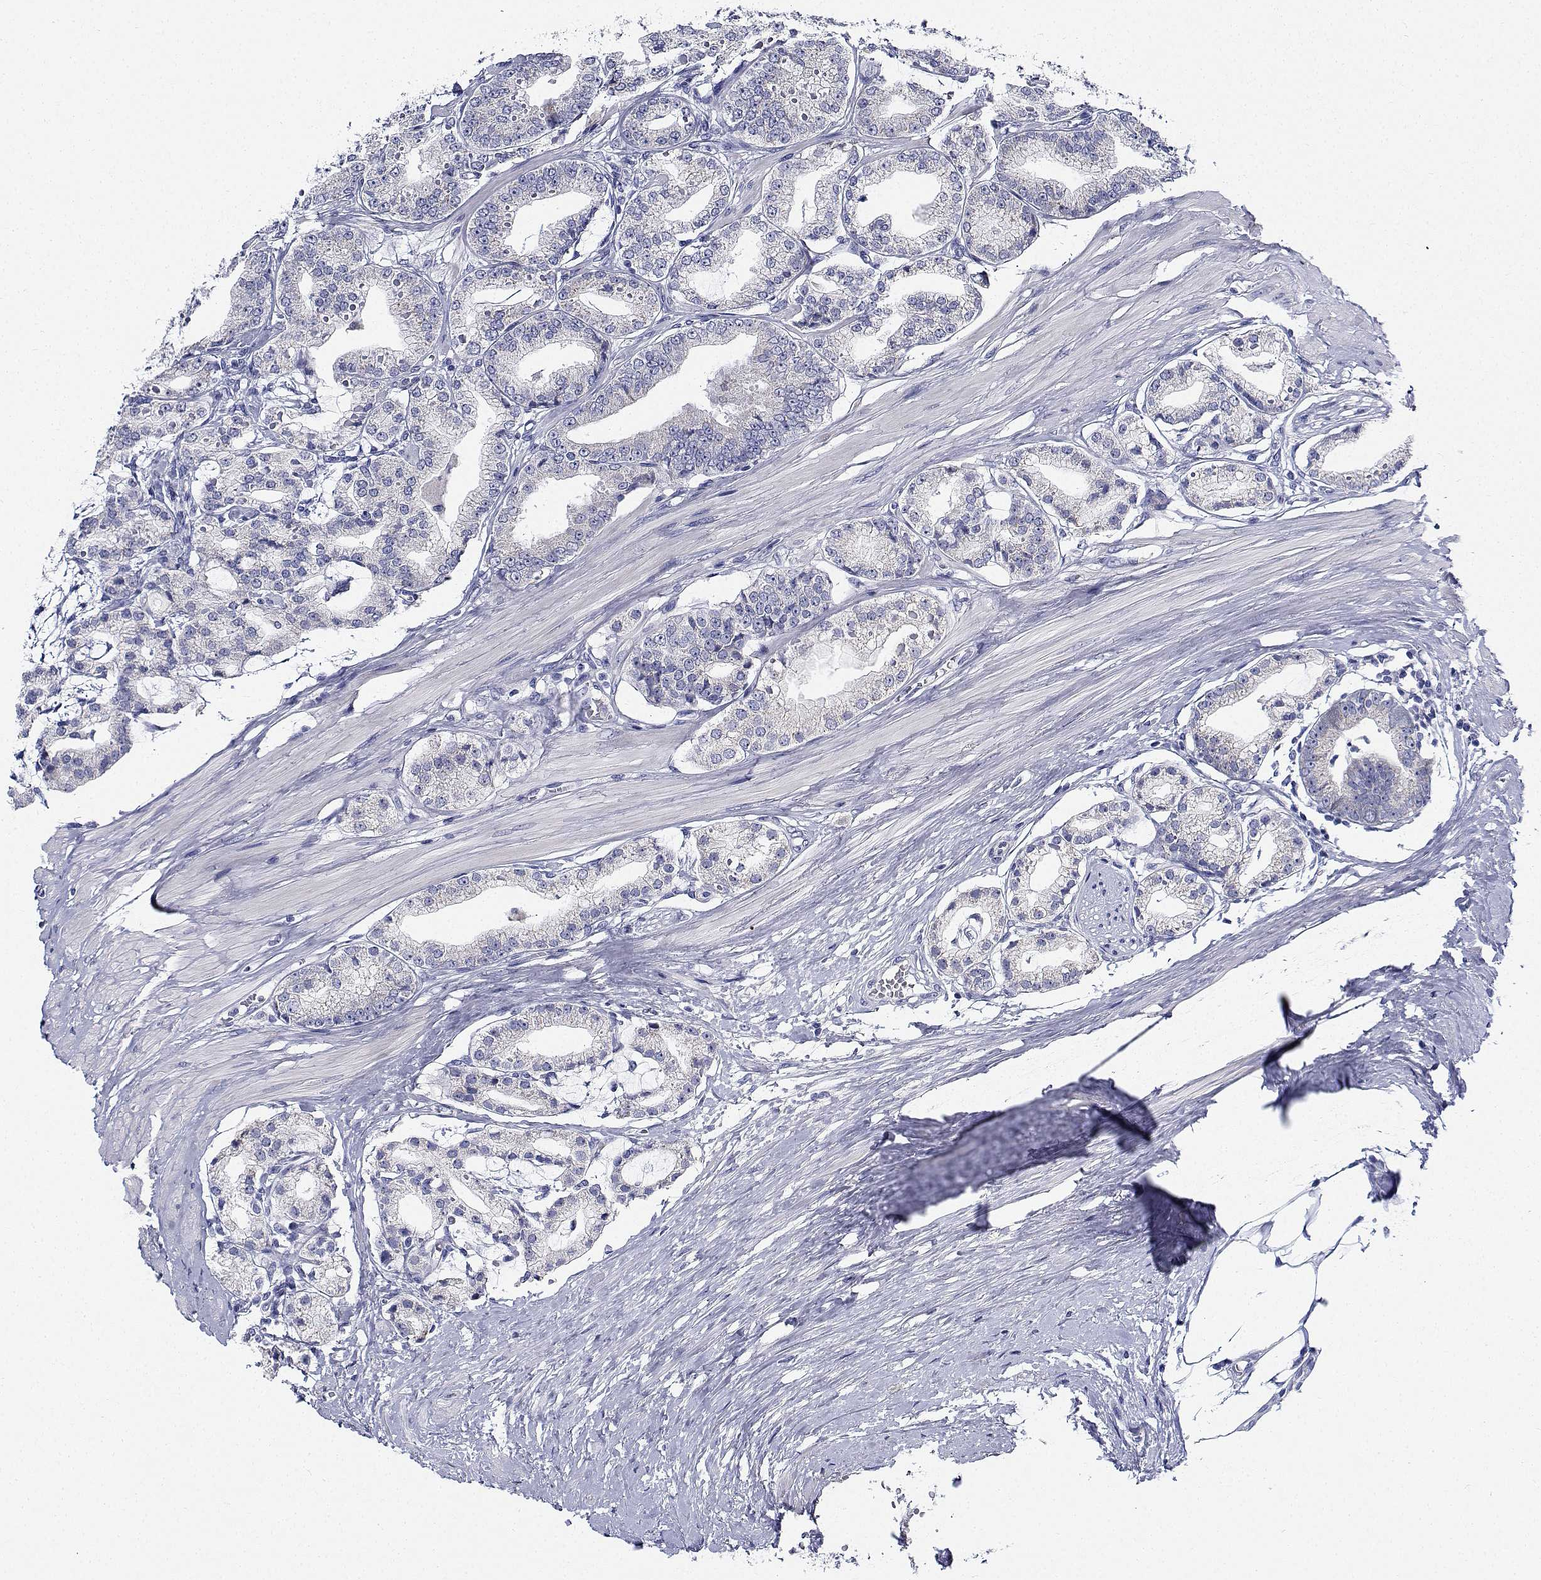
{"staining": {"intensity": "negative", "quantity": "none", "location": "none"}, "tissue": "prostate cancer", "cell_type": "Tumor cells", "image_type": "cancer", "snomed": [{"axis": "morphology", "description": "Adenocarcinoma, High grade"}, {"axis": "topography", "description": "Prostate"}], "caption": "Tumor cells show no significant protein staining in prostate high-grade adenocarcinoma.", "gene": "CDHR3", "patient": {"sex": "male", "age": 71}}